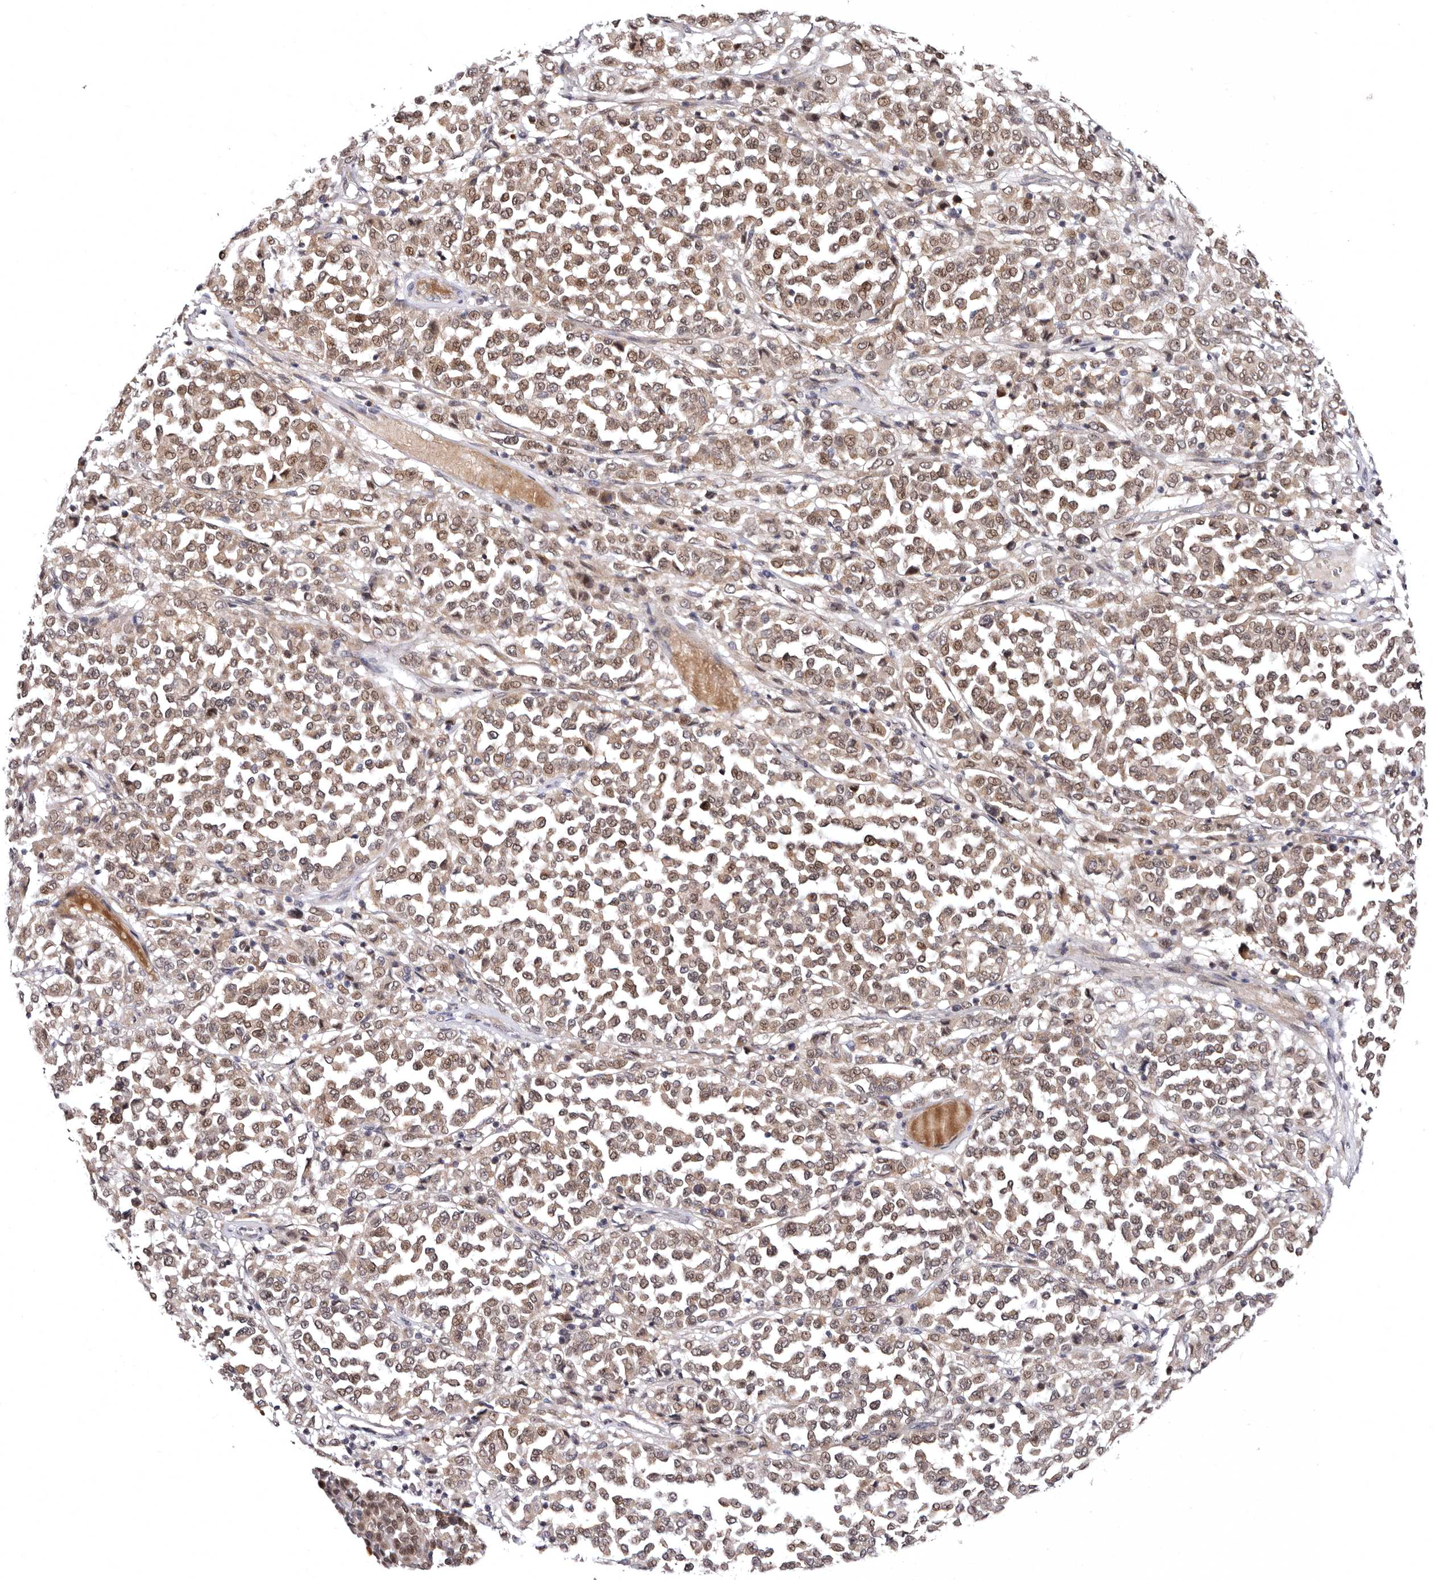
{"staining": {"intensity": "weak", "quantity": ">75%", "location": "cytoplasmic/membranous,nuclear"}, "tissue": "melanoma", "cell_type": "Tumor cells", "image_type": "cancer", "snomed": [{"axis": "morphology", "description": "Malignant melanoma, Metastatic site"}, {"axis": "topography", "description": "Pancreas"}], "caption": "Protein expression analysis of human malignant melanoma (metastatic site) reveals weak cytoplasmic/membranous and nuclear expression in about >75% of tumor cells.", "gene": "PHF20L1", "patient": {"sex": "female", "age": 30}}